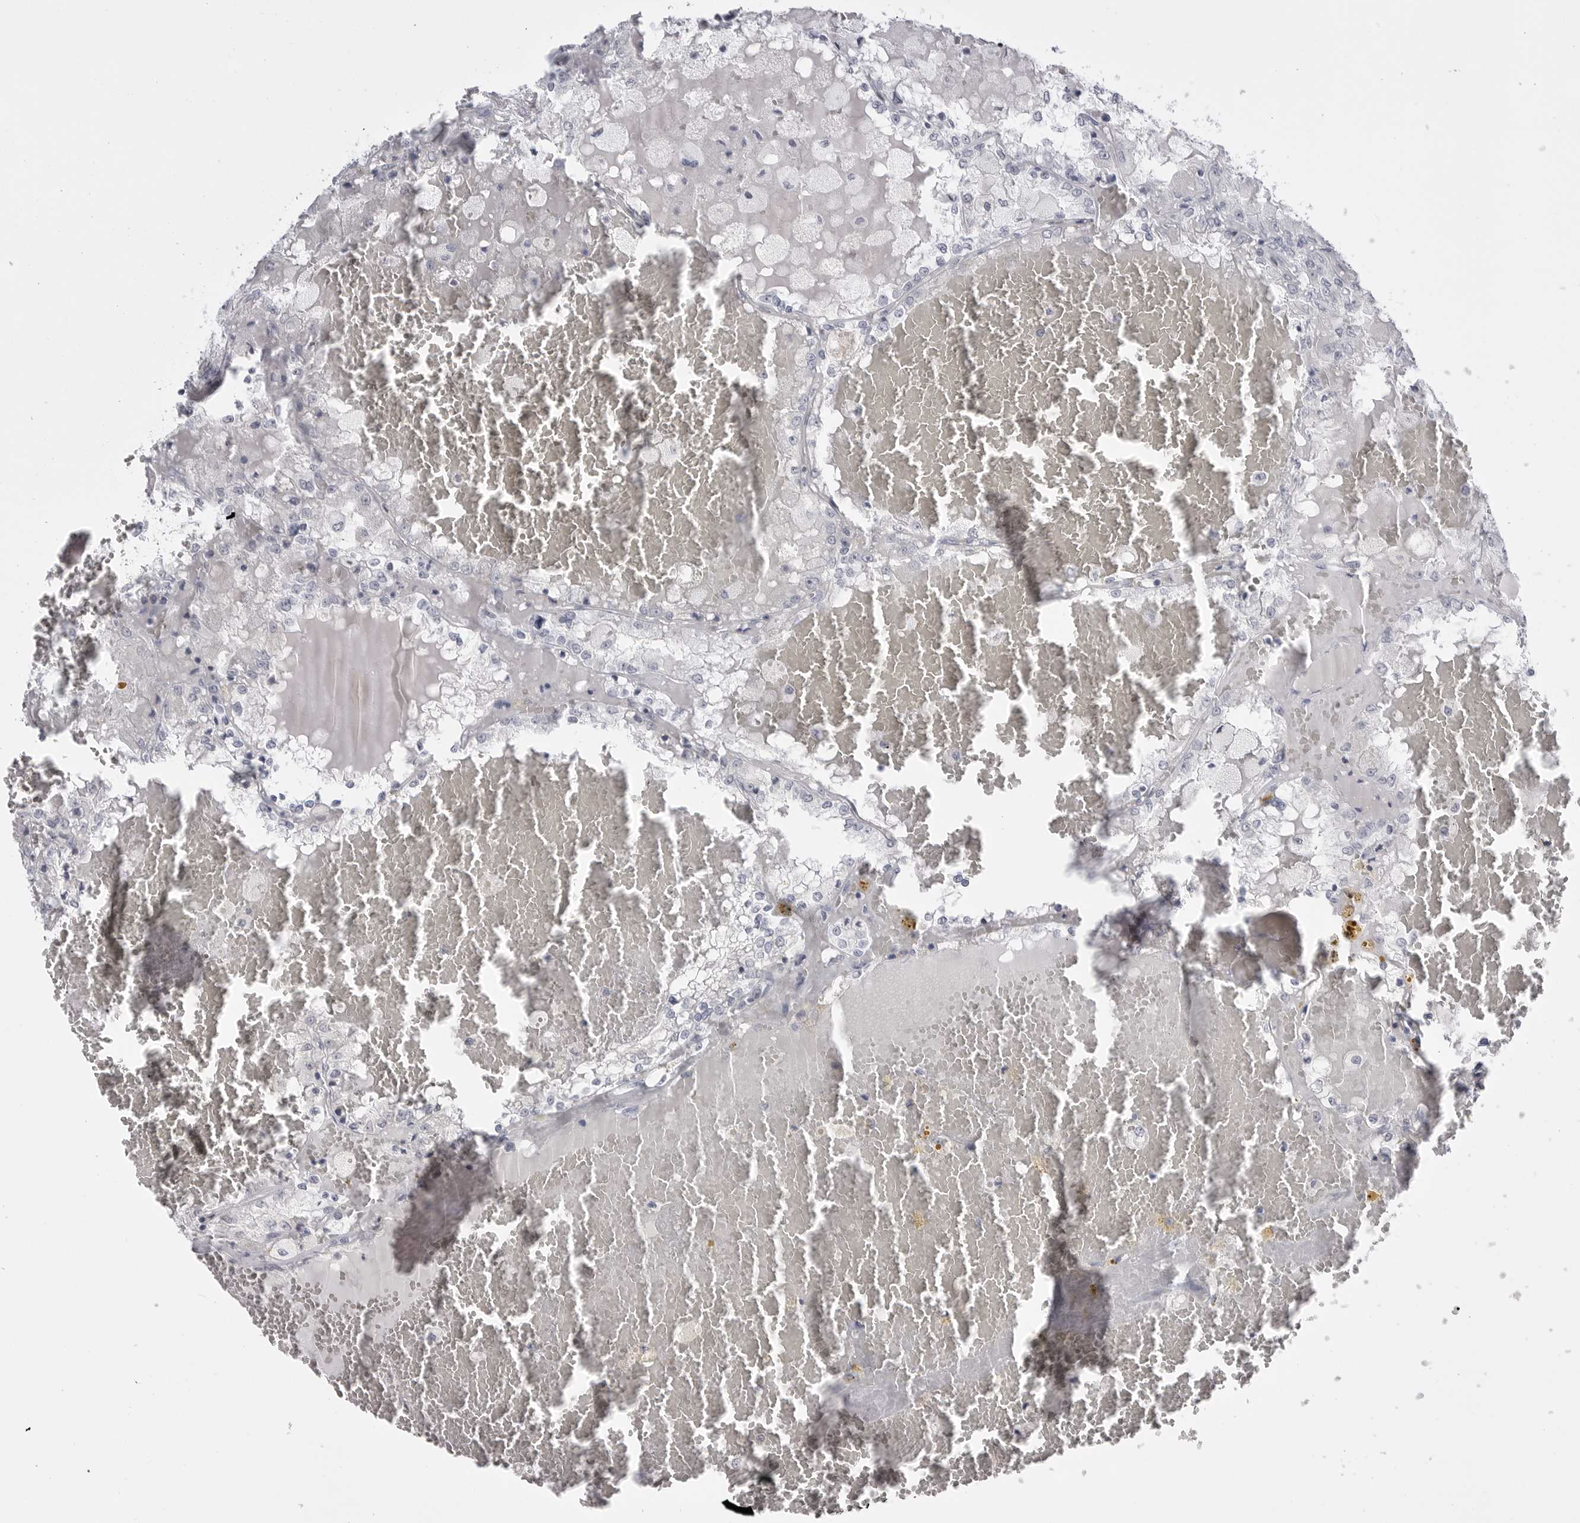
{"staining": {"intensity": "negative", "quantity": "none", "location": "none"}, "tissue": "renal cancer", "cell_type": "Tumor cells", "image_type": "cancer", "snomed": [{"axis": "morphology", "description": "Adenocarcinoma, NOS"}, {"axis": "topography", "description": "Kidney"}], "caption": "Adenocarcinoma (renal) was stained to show a protein in brown. There is no significant staining in tumor cells.", "gene": "TUFM", "patient": {"sex": "female", "age": 56}}